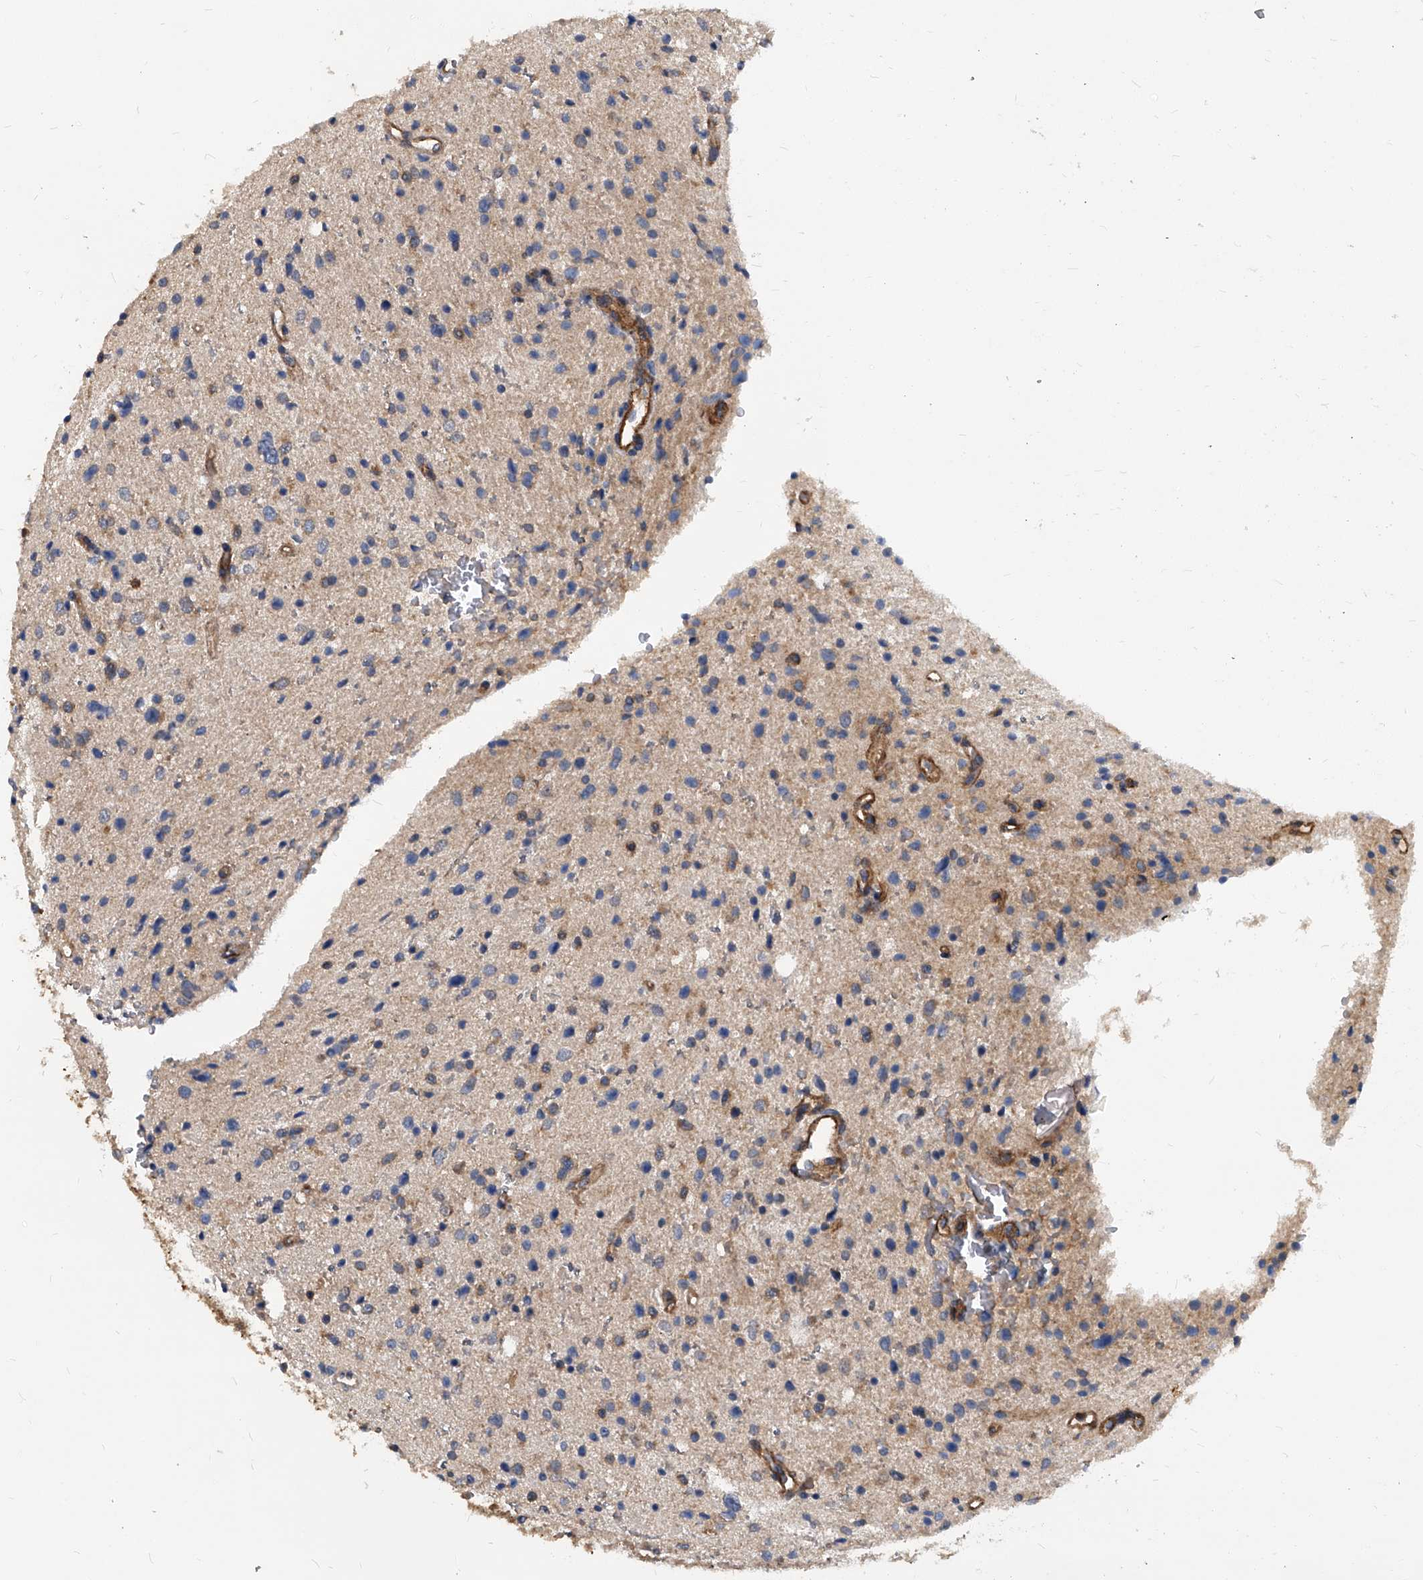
{"staining": {"intensity": "negative", "quantity": "none", "location": "none"}, "tissue": "glioma", "cell_type": "Tumor cells", "image_type": "cancer", "snomed": [{"axis": "morphology", "description": "Glioma, malignant, Low grade"}, {"axis": "topography", "description": "Brain"}], "caption": "DAB immunohistochemical staining of human malignant low-grade glioma exhibits no significant expression in tumor cells. (Stains: DAB immunohistochemistry (IHC) with hematoxylin counter stain, Microscopy: brightfield microscopy at high magnification).", "gene": "ATG5", "patient": {"sex": "female", "age": 37}}